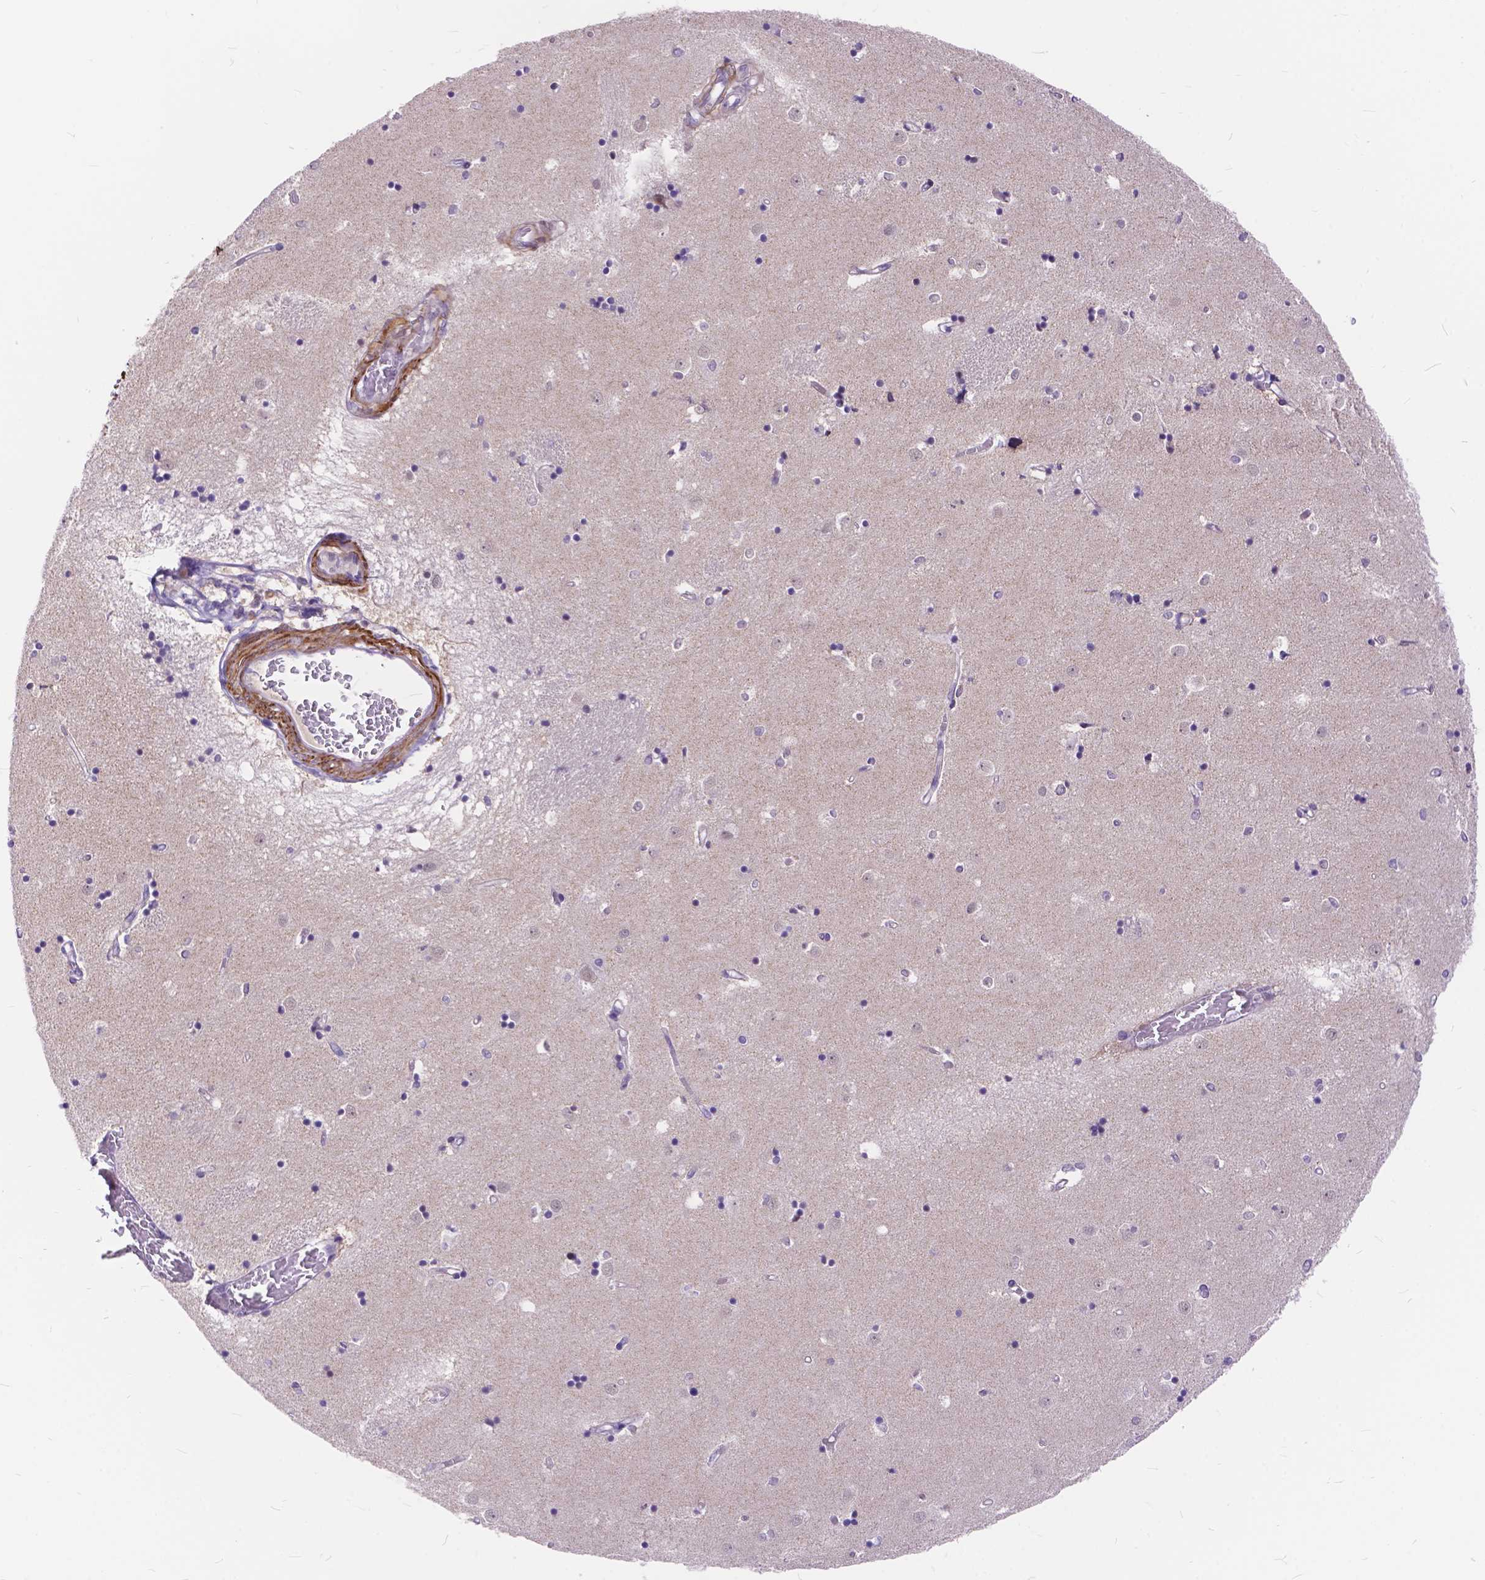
{"staining": {"intensity": "negative", "quantity": "none", "location": "none"}, "tissue": "caudate", "cell_type": "Glial cells", "image_type": "normal", "snomed": [{"axis": "morphology", "description": "Normal tissue, NOS"}, {"axis": "topography", "description": "Lateral ventricle wall"}], "caption": "High power microscopy micrograph of an IHC photomicrograph of benign caudate, revealing no significant positivity in glial cells. Brightfield microscopy of immunohistochemistry stained with DAB (3,3'-diaminobenzidine) (brown) and hematoxylin (blue), captured at high magnification.", "gene": "MAN2C1", "patient": {"sex": "male", "age": 54}}